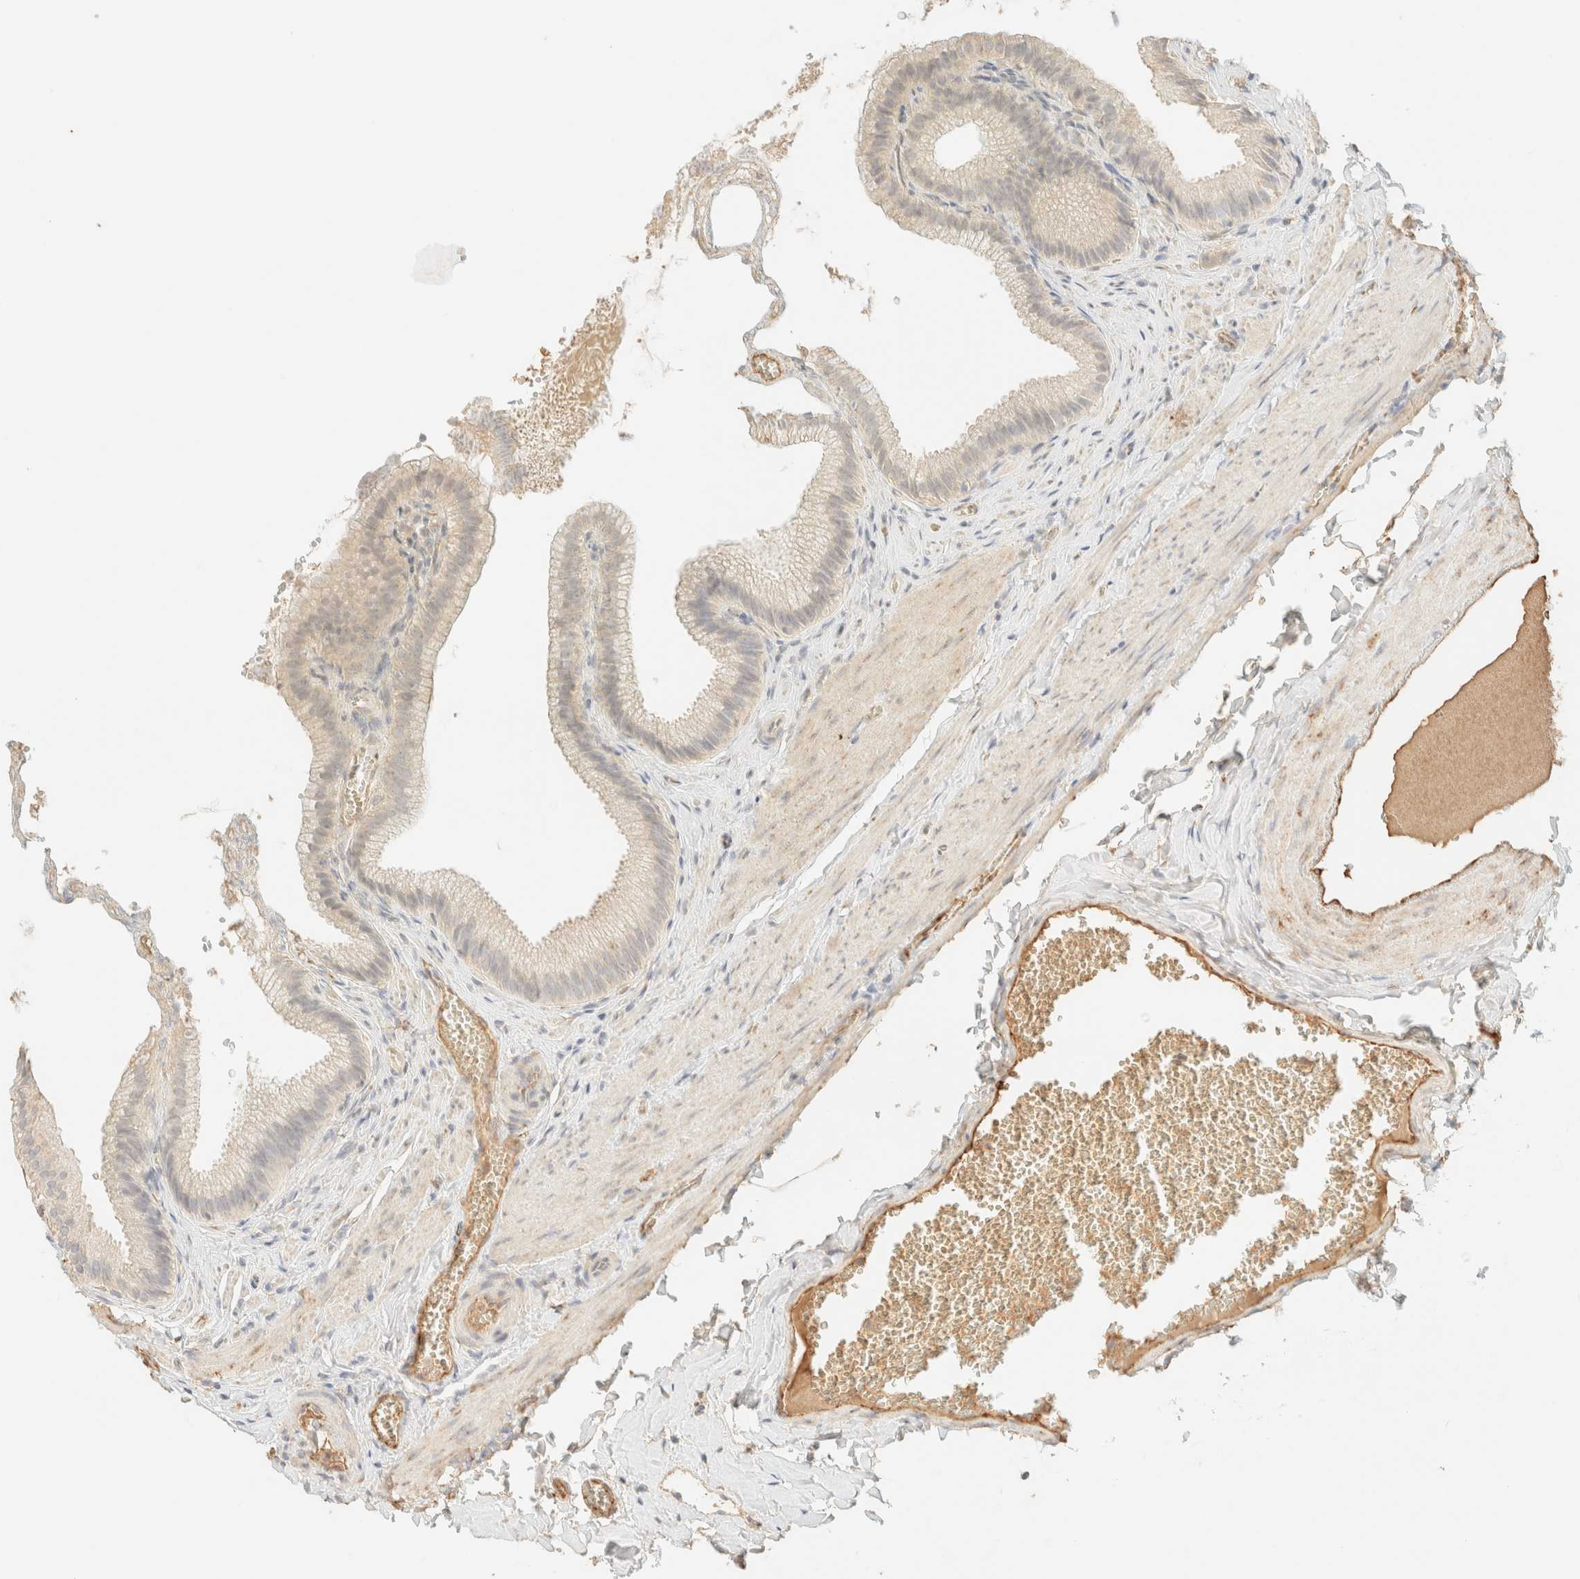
{"staining": {"intensity": "negative", "quantity": "none", "location": "none"}, "tissue": "gallbladder", "cell_type": "Glandular cells", "image_type": "normal", "snomed": [{"axis": "morphology", "description": "Normal tissue, NOS"}, {"axis": "topography", "description": "Gallbladder"}], "caption": "This histopathology image is of benign gallbladder stained with immunohistochemistry (IHC) to label a protein in brown with the nuclei are counter-stained blue. There is no expression in glandular cells.", "gene": "SPARCL1", "patient": {"sex": "male", "age": 38}}